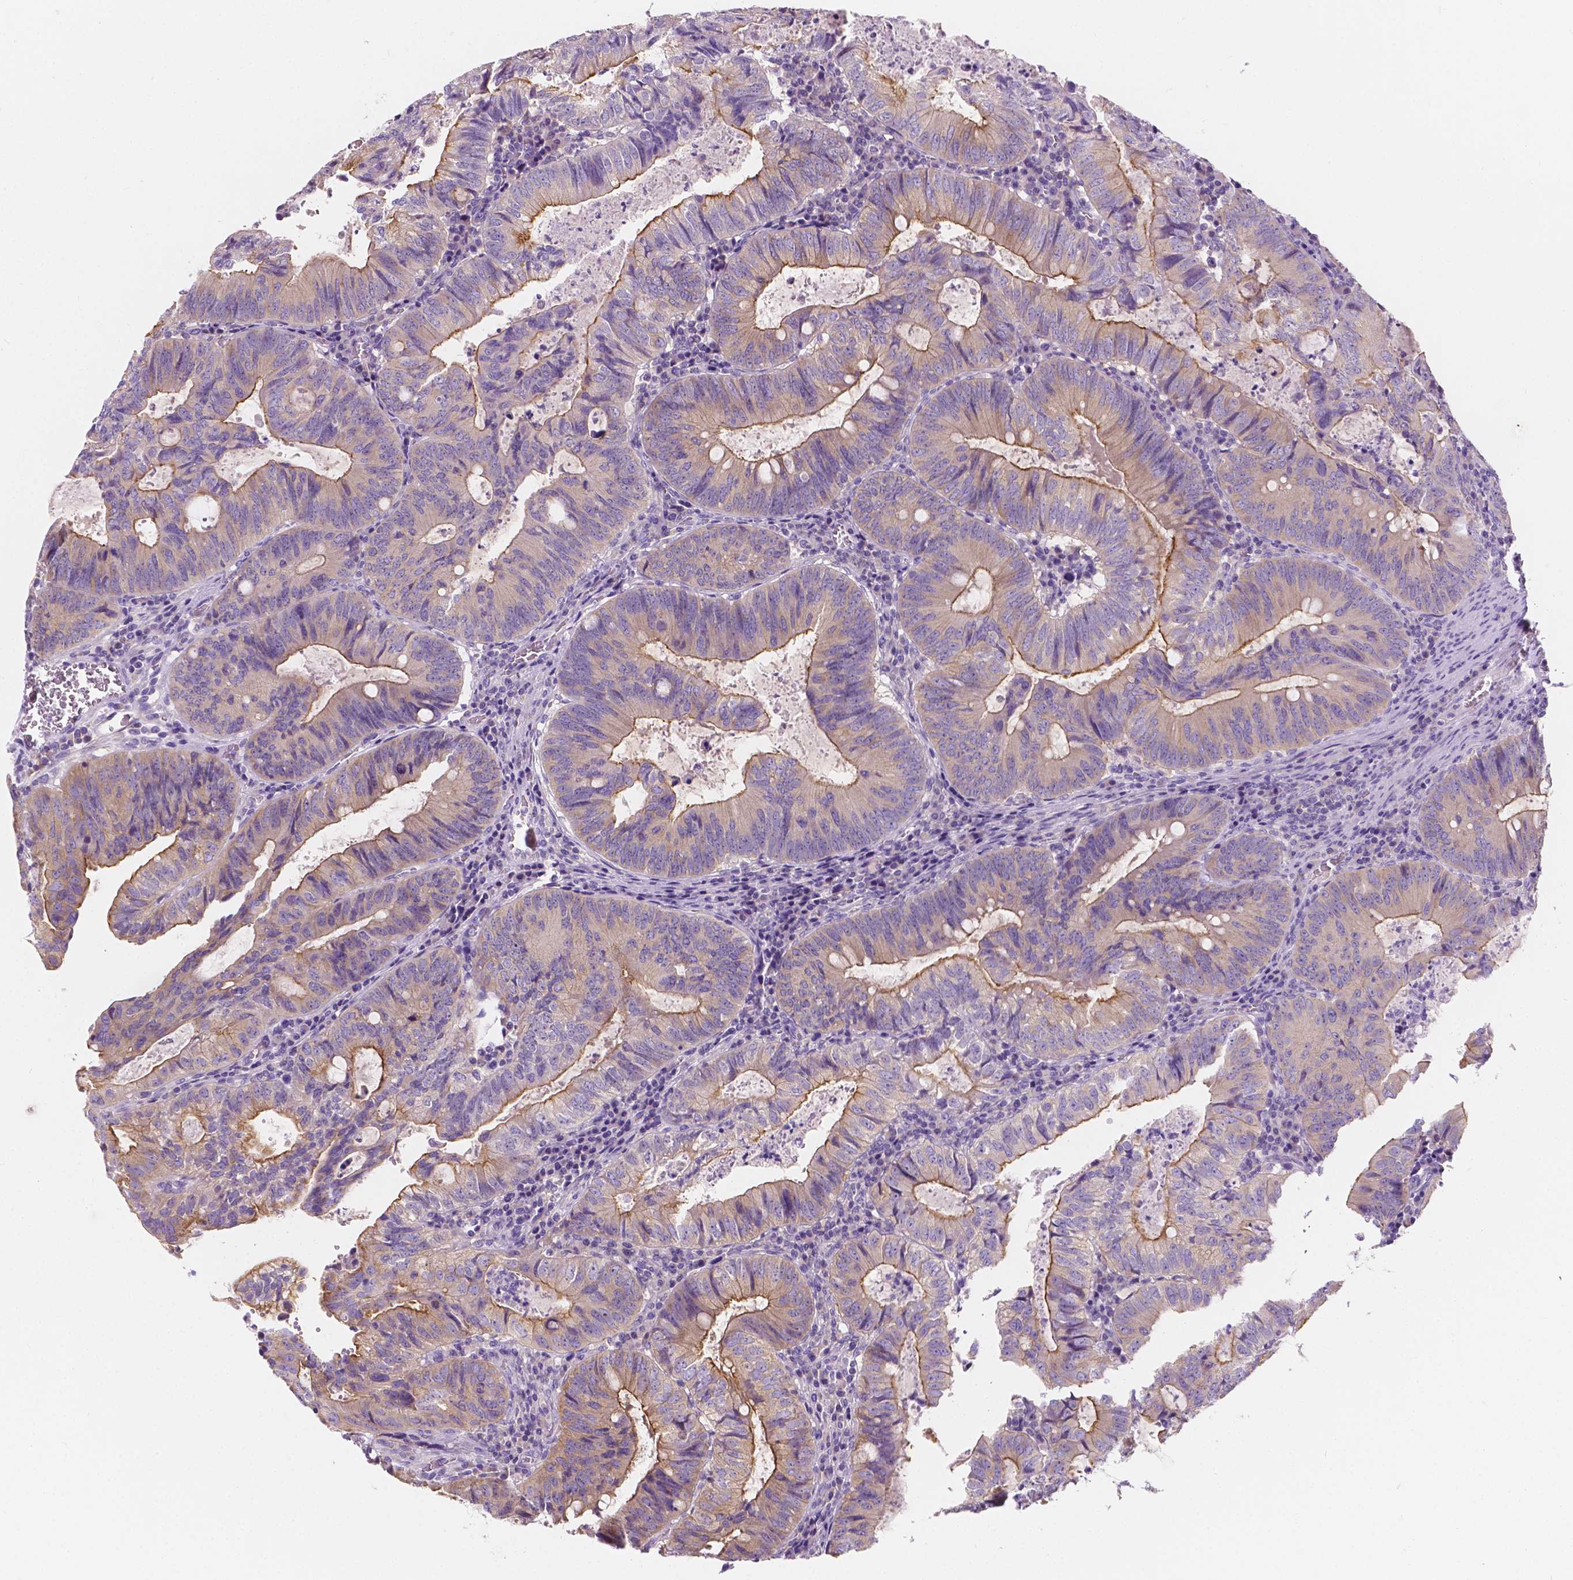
{"staining": {"intensity": "weak", "quantity": "25%-75%", "location": "cytoplasmic/membranous"}, "tissue": "colorectal cancer", "cell_type": "Tumor cells", "image_type": "cancer", "snomed": [{"axis": "morphology", "description": "Adenocarcinoma, NOS"}, {"axis": "topography", "description": "Colon"}], "caption": "Immunohistochemical staining of human adenocarcinoma (colorectal) displays low levels of weak cytoplasmic/membranous expression in about 25%-75% of tumor cells.", "gene": "SIRT2", "patient": {"sex": "male", "age": 67}}